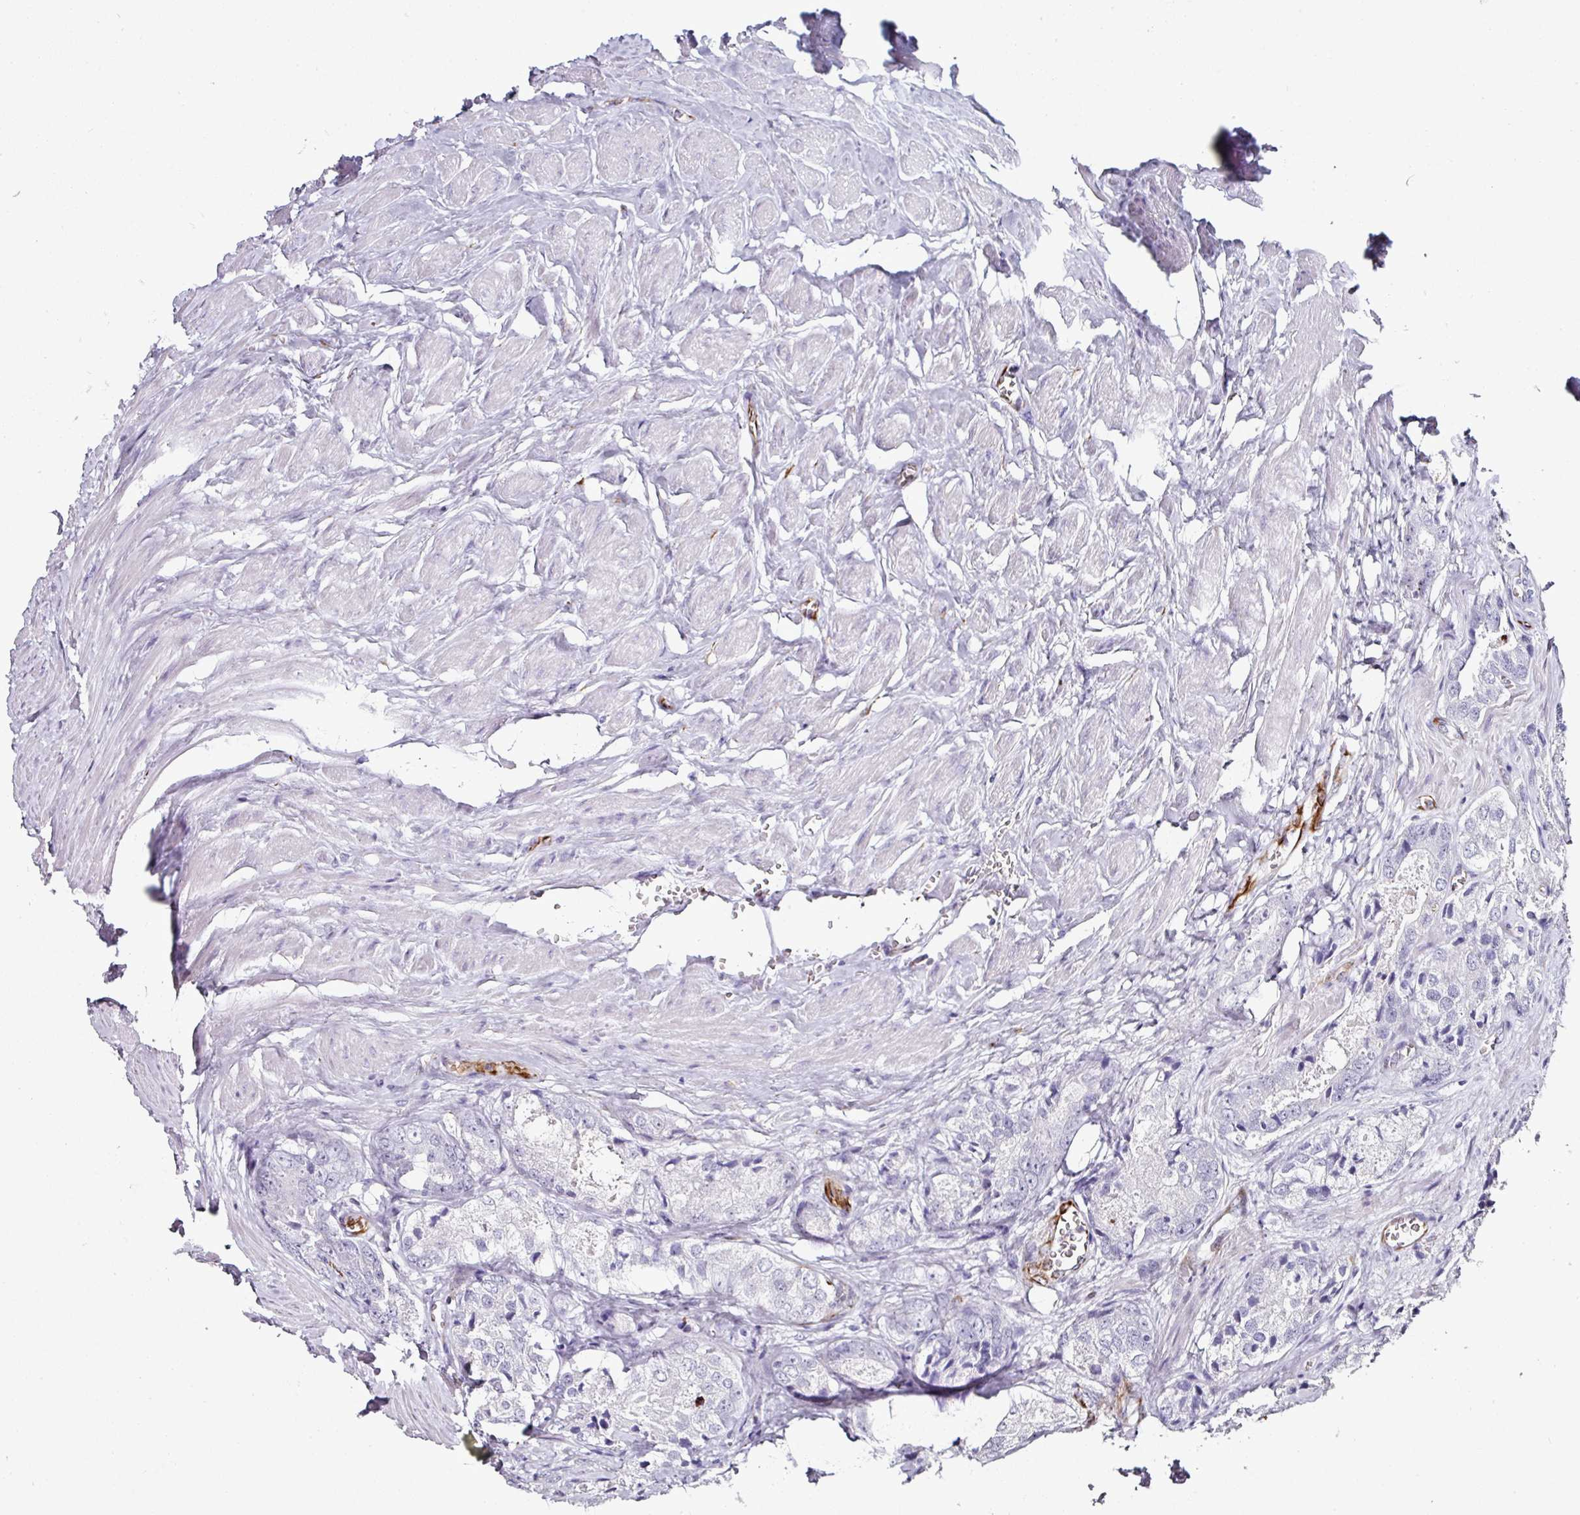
{"staining": {"intensity": "negative", "quantity": "none", "location": "none"}, "tissue": "prostate cancer", "cell_type": "Tumor cells", "image_type": "cancer", "snomed": [{"axis": "morphology", "description": "Adenocarcinoma, Low grade"}, {"axis": "topography", "description": "Prostate"}], "caption": "The photomicrograph reveals no significant positivity in tumor cells of adenocarcinoma (low-grade) (prostate). The staining is performed using DAB brown chromogen with nuclei counter-stained in using hematoxylin.", "gene": "TMPRSS9", "patient": {"sex": "male", "age": 68}}